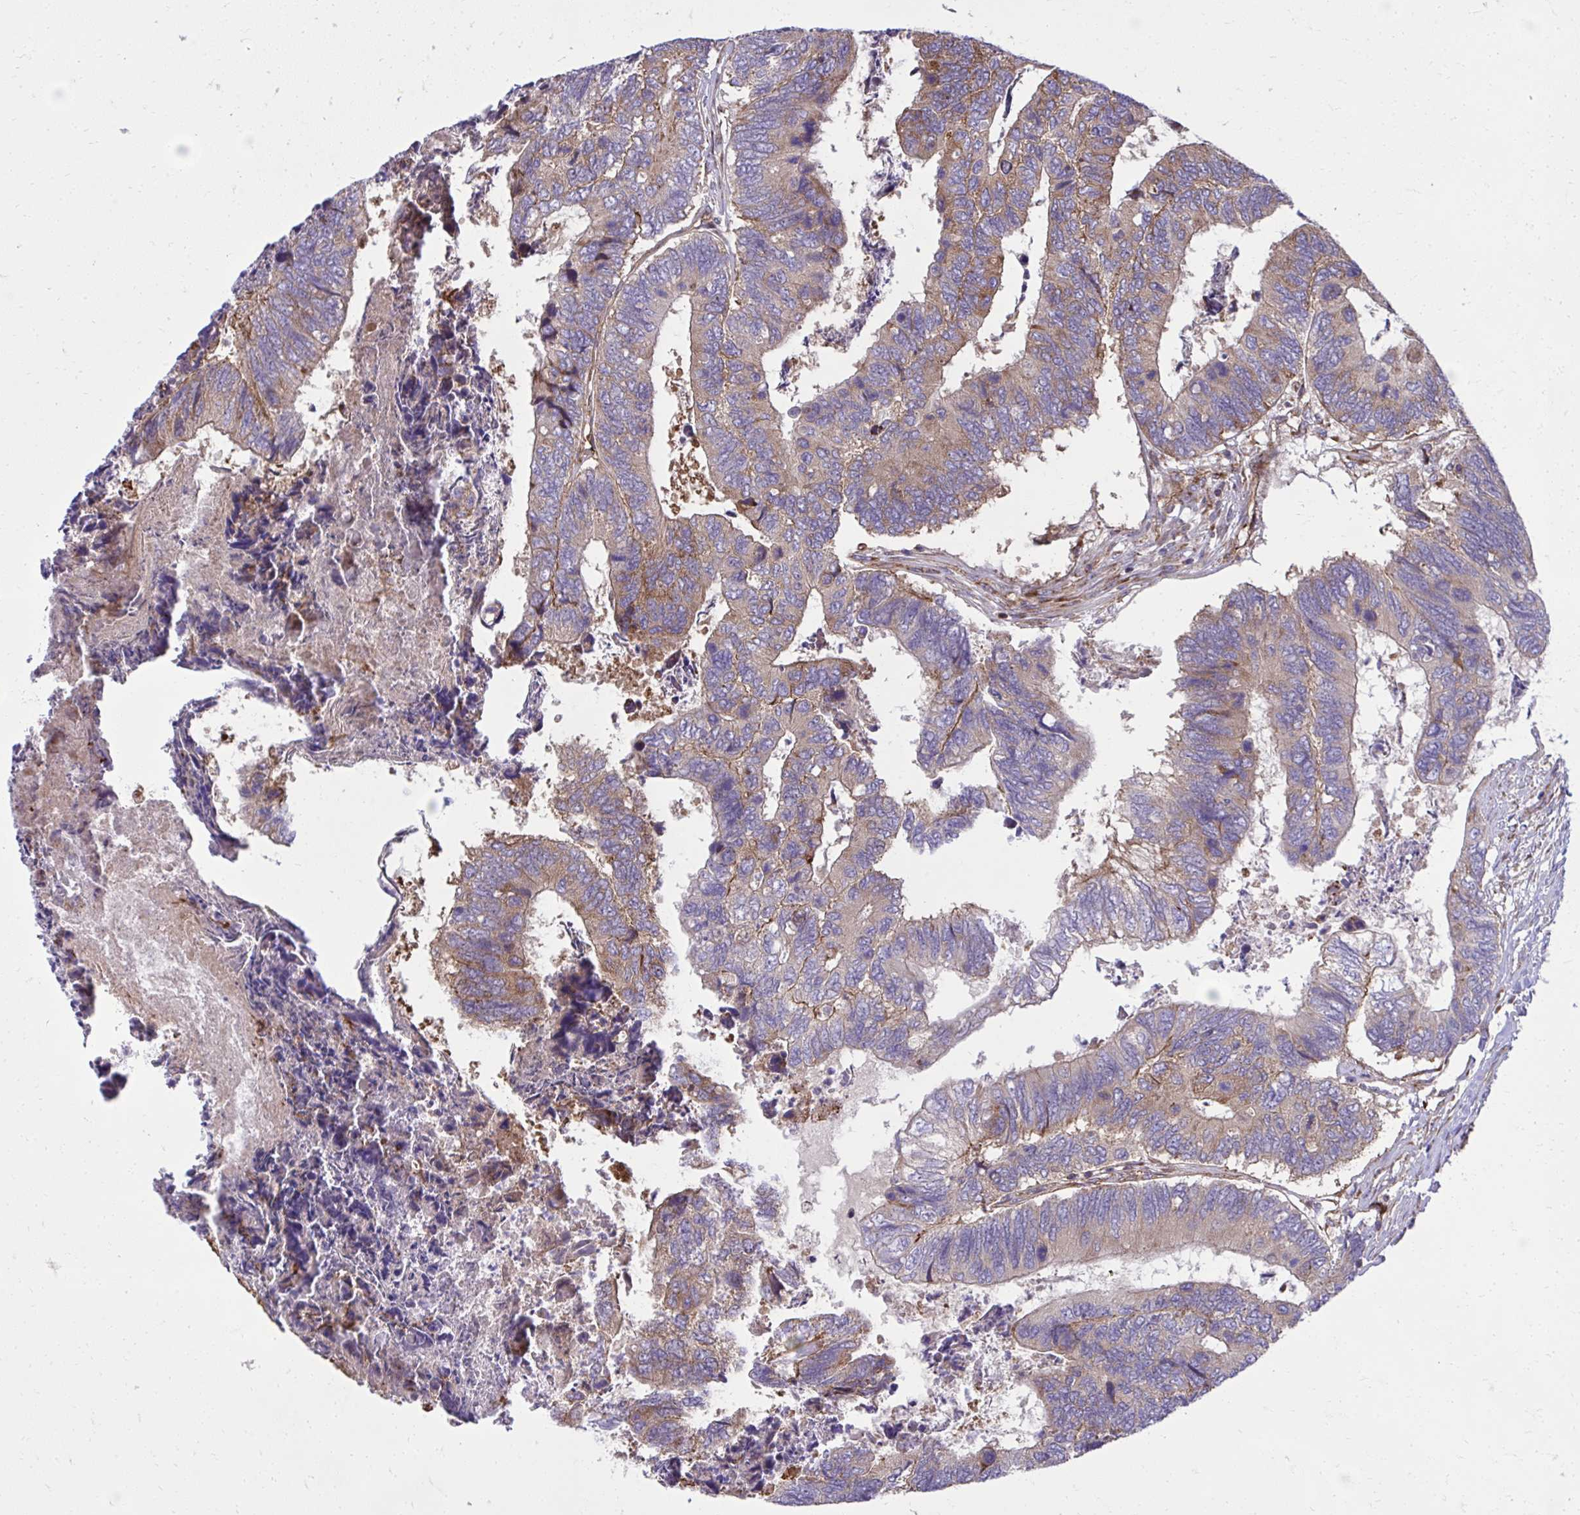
{"staining": {"intensity": "moderate", "quantity": "25%-75%", "location": "cytoplasmic/membranous"}, "tissue": "colorectal cancer", "cell_type": "Tumor cells", "image_type": "cancer", "snomed": [{"axis": "morphology", "description": "Adenocarcinoma, NOS"}, {"axis": "topography", "description": "Colon"}], "caption": "High-magnification brightfield microscopy of colorectal adenocarcinoma stained with DAB (brown) and counterstained with hematoxylin (blue). tumor cells exhibit moderate cytoplasmic/membranous expression is identified in approximately25%-75% of cells. The protein is stained brown, and the nuclei are stained in blue (DAB IHC with brightfield microscopy, high magnification).", "gene": "NMNAT3", "patient": {"sex": "female", "age": 67}}